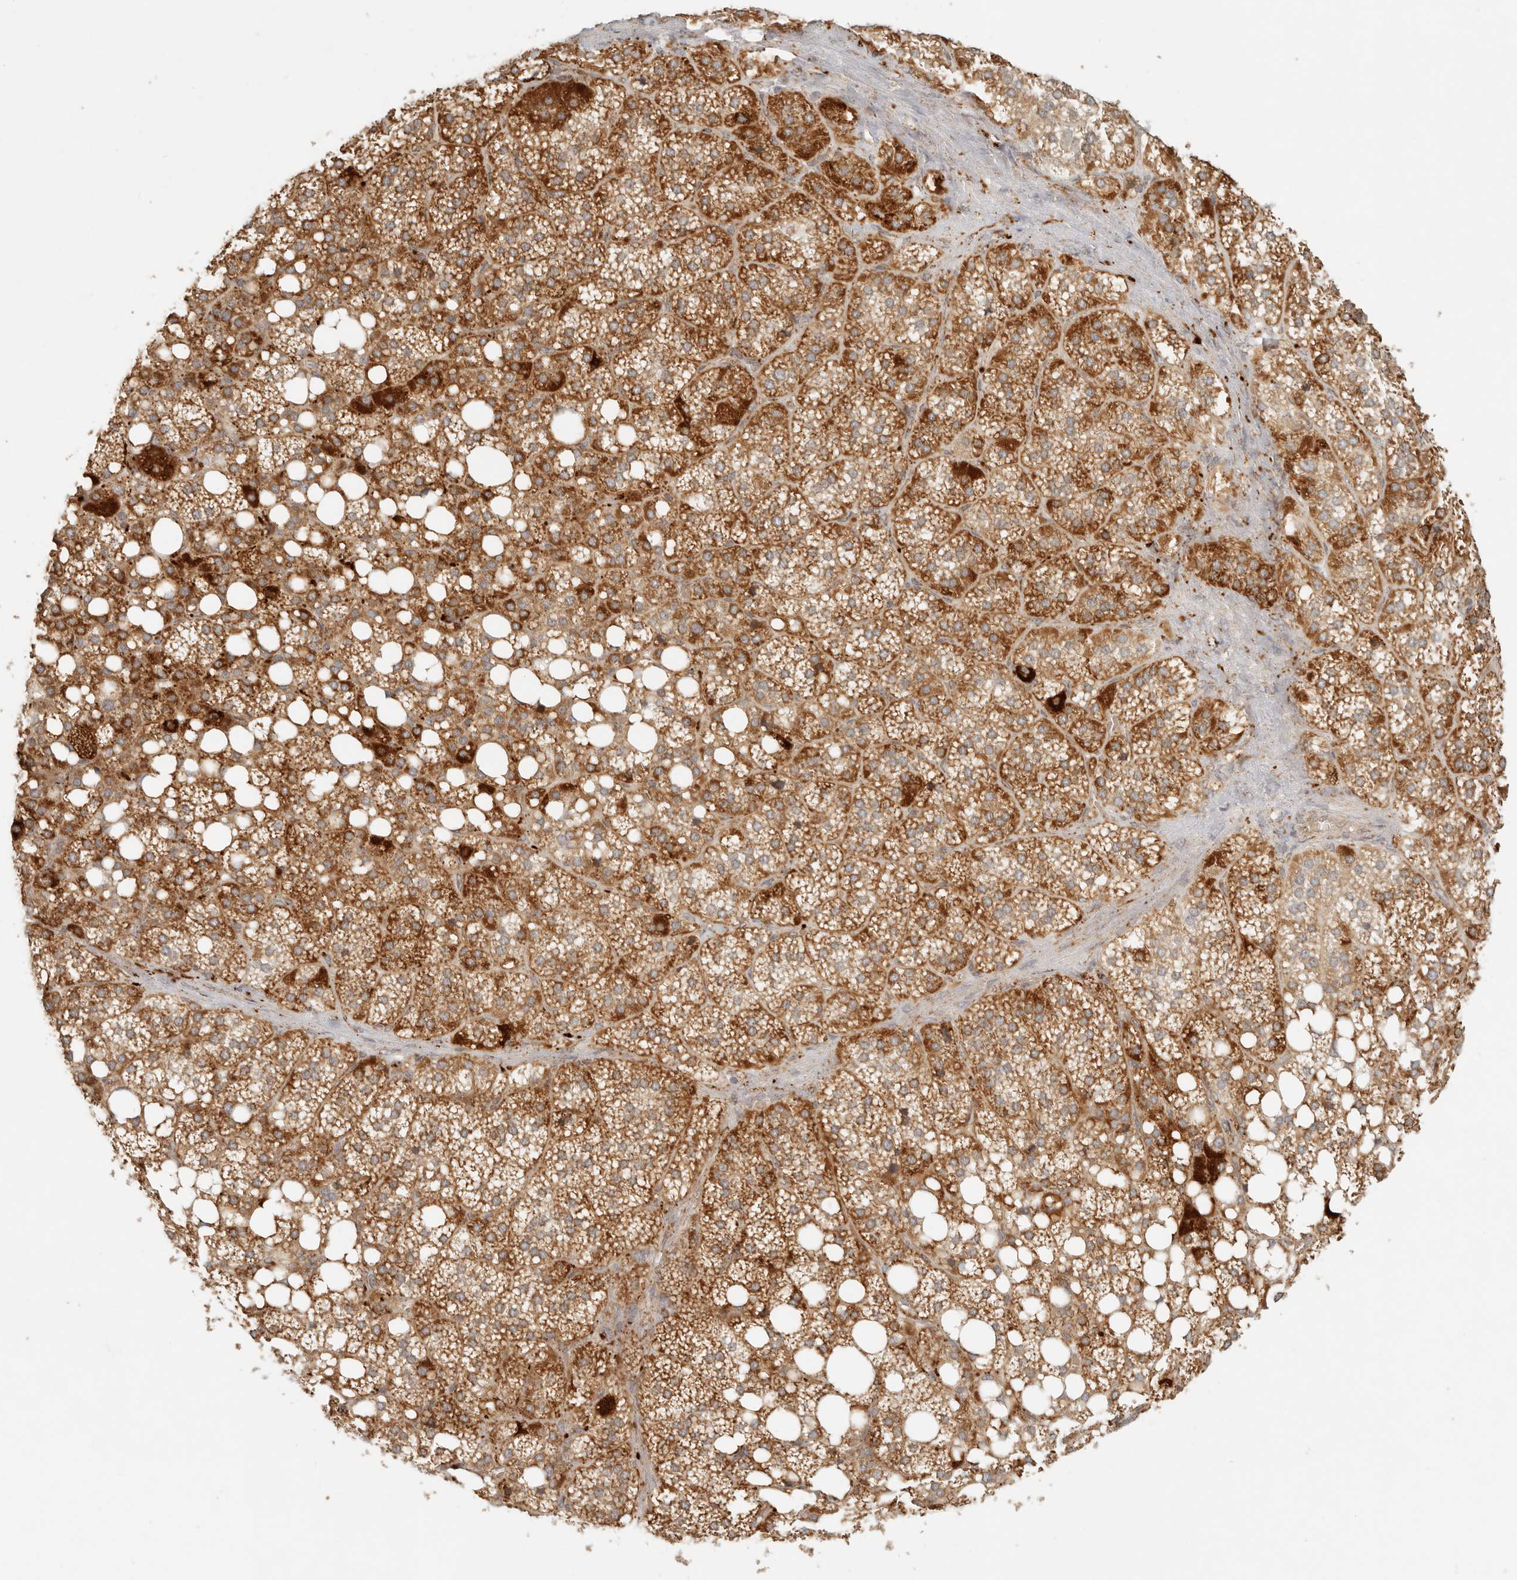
{"staining": {"intensity": "strong", "quantity": ">75%", "location": "cytoplasmic/membranous"}, "tissue": "adrenal gland", "cell_type": "Glandular cells", "image_type": "normal", "snomed": [{"axis": "morphology", "description": "Normal tissue, NOS"}, {"axis": "topography", "description": "Adrenal gland"}], "caption": "There is high levels of strong cytoplasmic/membranous positivity in glandular cells of benign adrenal gland, as demonstrated by immunohistochemical staining (brown color).", "gene": "MRPL55", "patient": {"sex": "female", "age": 59}}